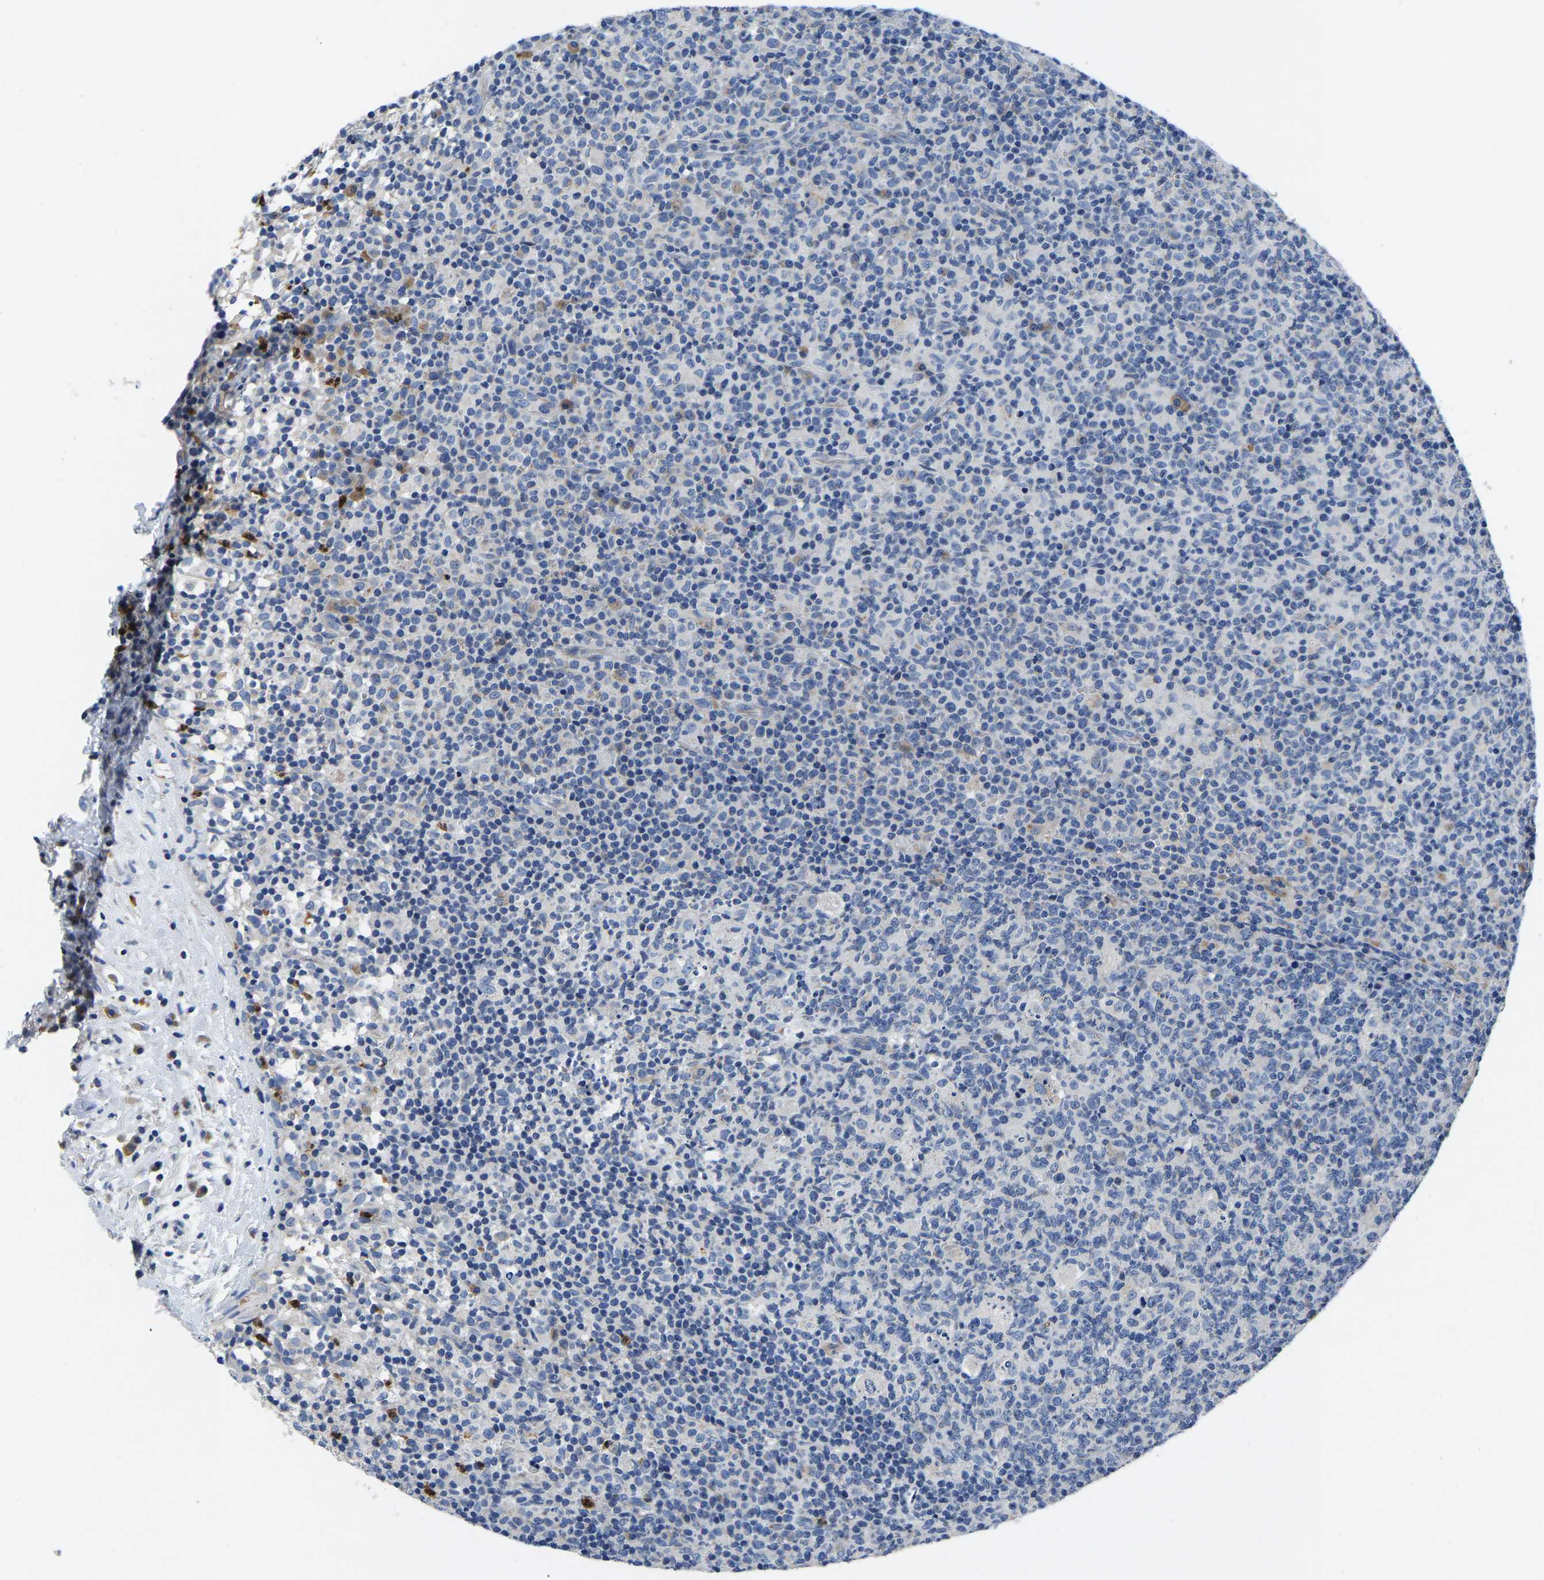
{"staining": {"intensity": "negative", "quantity": "none", "location": "none"}, "tissue": "lymph node", "cell_type": "Germinal center cells", "image_type": "normal", "snomed": [{"axis": "morphology", "description": "Normal tissue, NOS"}, {"axis": "morphology", "description": "Inflammation, NOS"}, {"axis": "topography", "description": "Lymph node"}], "caption": "DAB (3,3'-diaminobenzidine) immunohistochemical staining of normal human lymph node reveals no significant positivity in germinal center cells.", "gene": "TOR1B", "patient": {"sex": "male", "age": 55}}